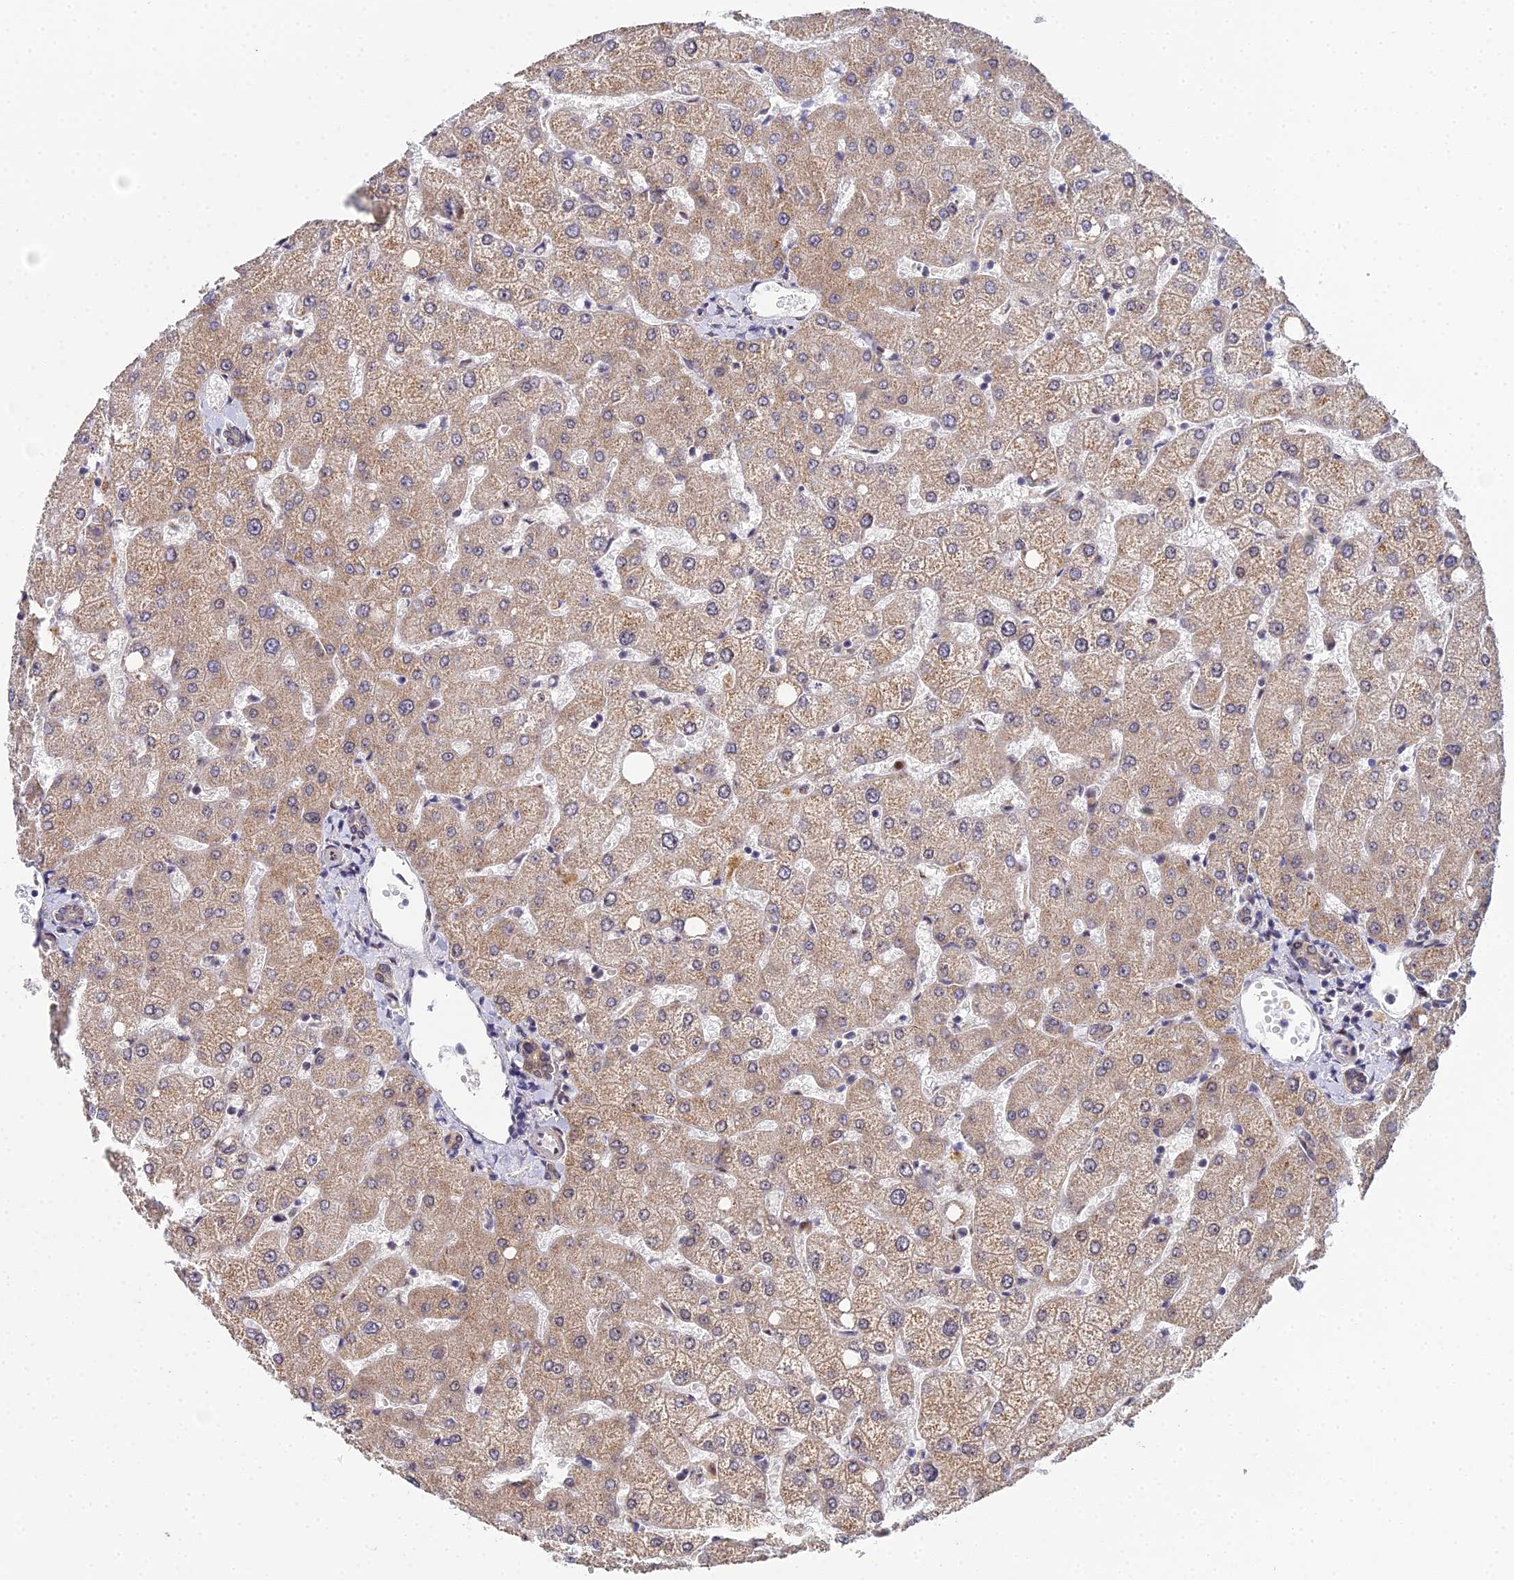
{"staining": {"intensity": "weak", "quantity": ">75%", "location": "cytoplasmic/membranous"}, "tissue": "liver", "cell_type": "Cholangiocytes", "image_type": "normal", "snomed": [{"axis": "morphology", "description": "Normal tissue, NOS"}, {"axis": "topography", "description": "Liver"}], "caption": "Protein expression analysis of normal liver reveals weak cytoplasmic/membranous positivity in approximately >75% of cholangiocytes.", "gene": "BIVM", "patient": {"sex": "female", "age": 54}}